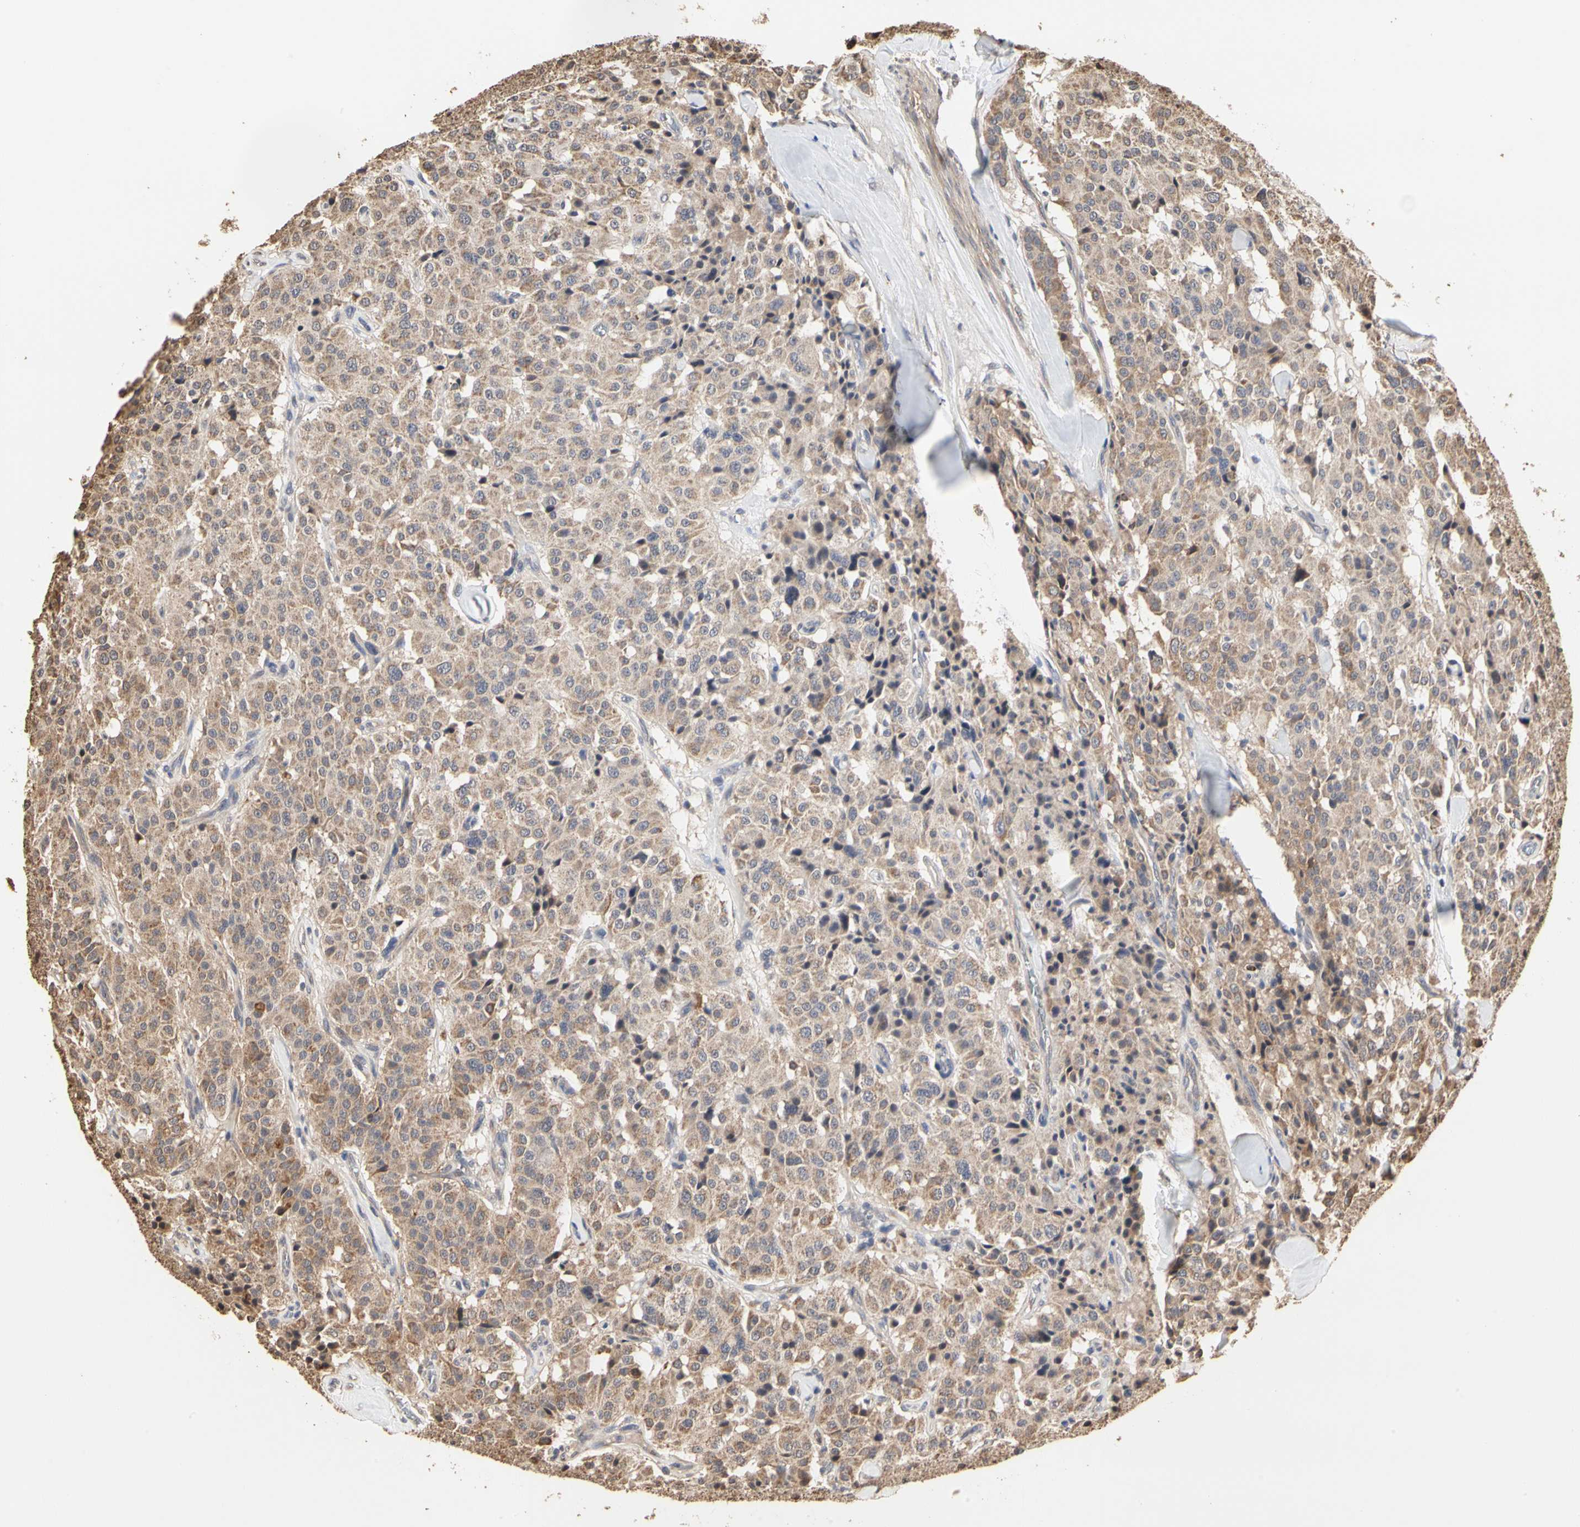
{"staining": {"intensity": "moderate", "quantity": ">75%", "location": "cytoplasmic/membranous"}, "tissue": "carcinoid", "cell_type": "Tumor cells", "image_type": "cancer", "snomed": [{"axis": "morphology", "description": "Carcinoid, malignant, NOS"}, {"axis": "topography", "description": "Lung"}], "caption": "Carcinoid (malignant) was stained to show a protein in brown. There is medium levels of moderate cytoplasmic/membranous staining in approximately >75% of tumor cells. (Brightfield microscopy of DAB IHC at high magnification).", "gene": "TAOK1", "patient": {"sex": "male", "age": 30}}